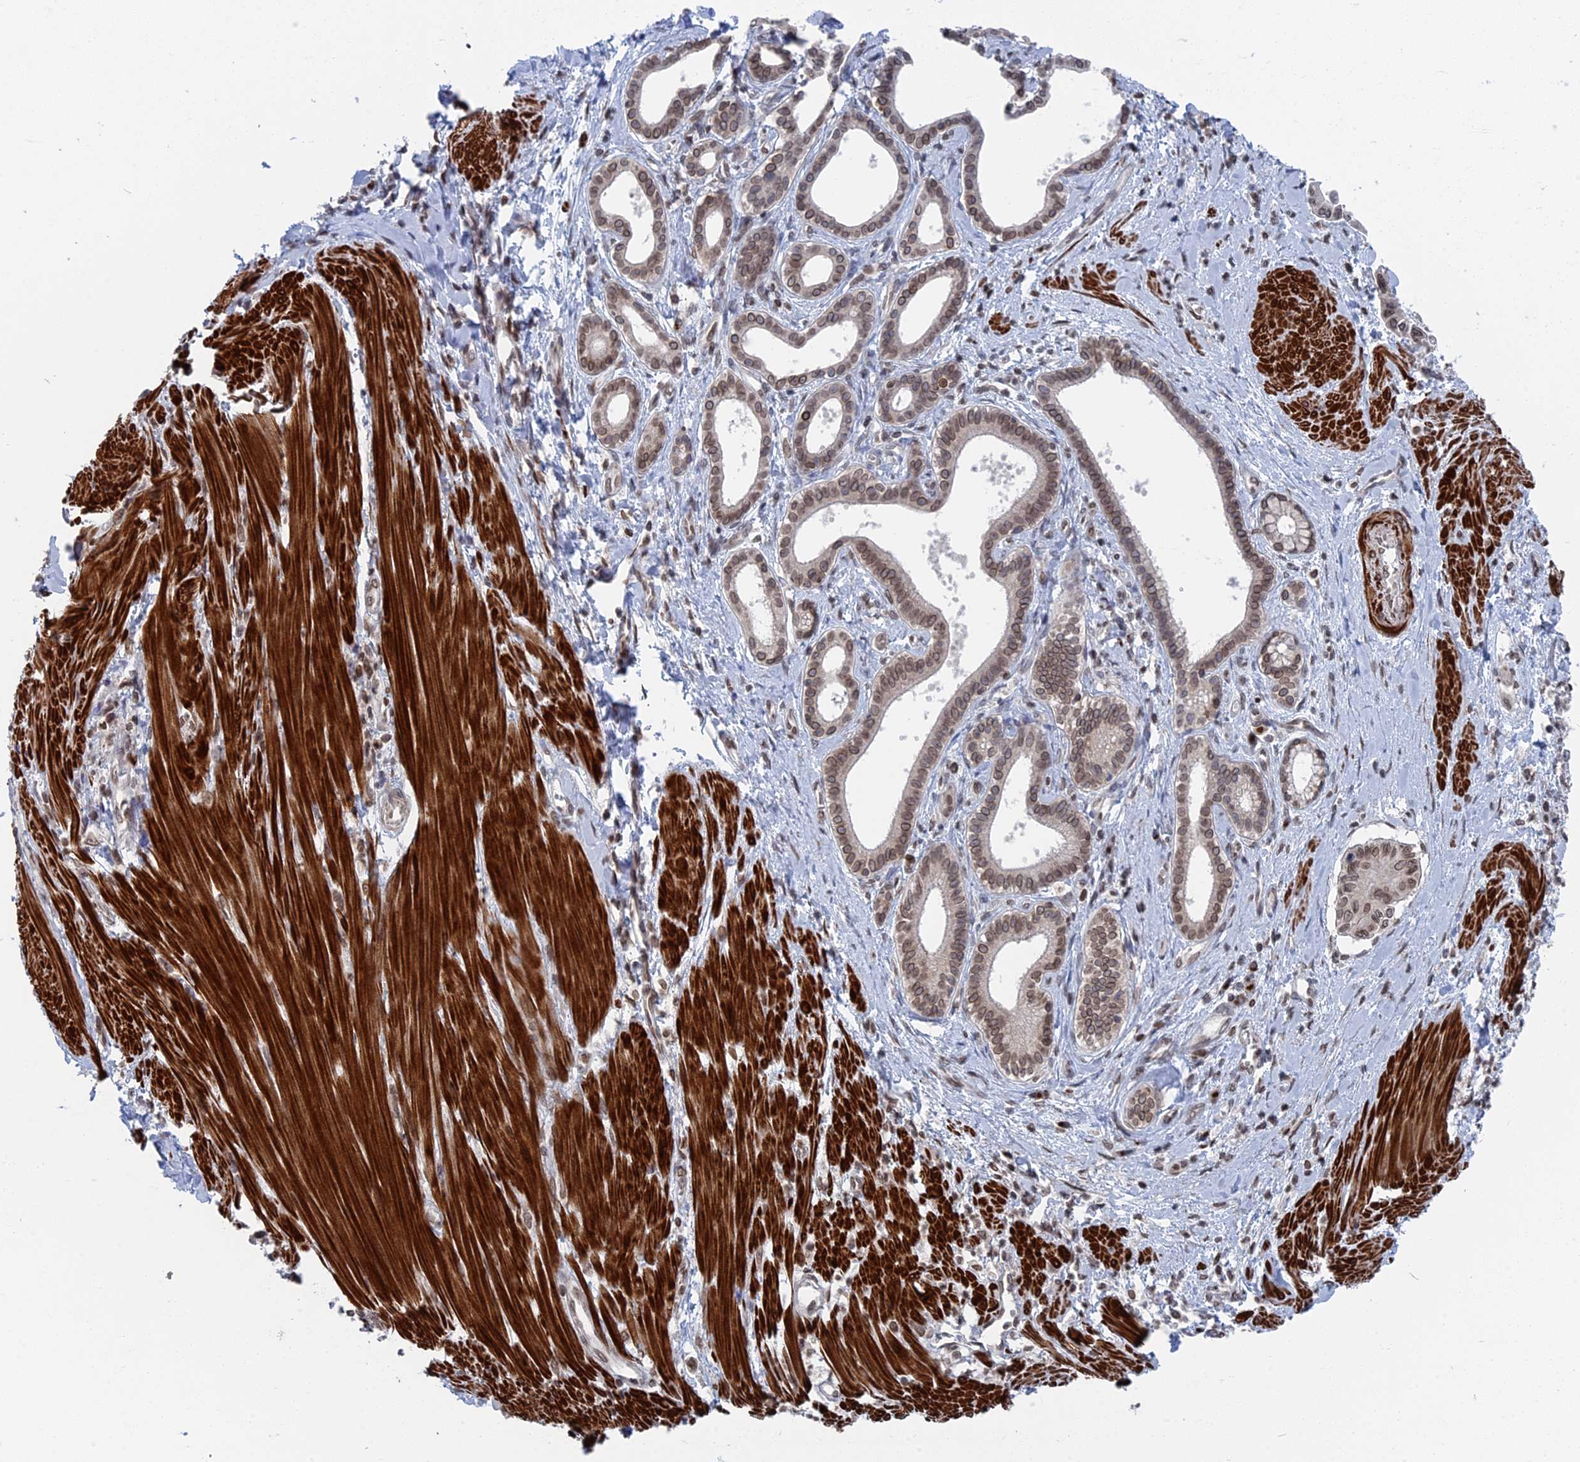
{"staining": {"intensity": "weak", "quantity": "25%-75%", "location": "nuclear"}, "tissue": "pancreatic cancer", "cell_type": "Tumor cells", "image_type": "cancer", "snomed": [{"axis": "morphology", "description": "Adenocarcinoma, NOS"}, {"axis": "topography", "description": "Pancreas"}], "caption": "Adenocarcinoma (pancreatic) stained with IHC exhibits weak nuclear positivity in approximately 25%-75% of tumor cells. (brown staining indicates protein expression, while blue staining denotes nuclei).", "gene": "MTRF1", "patient": {"sex": "male", "age": 78}}